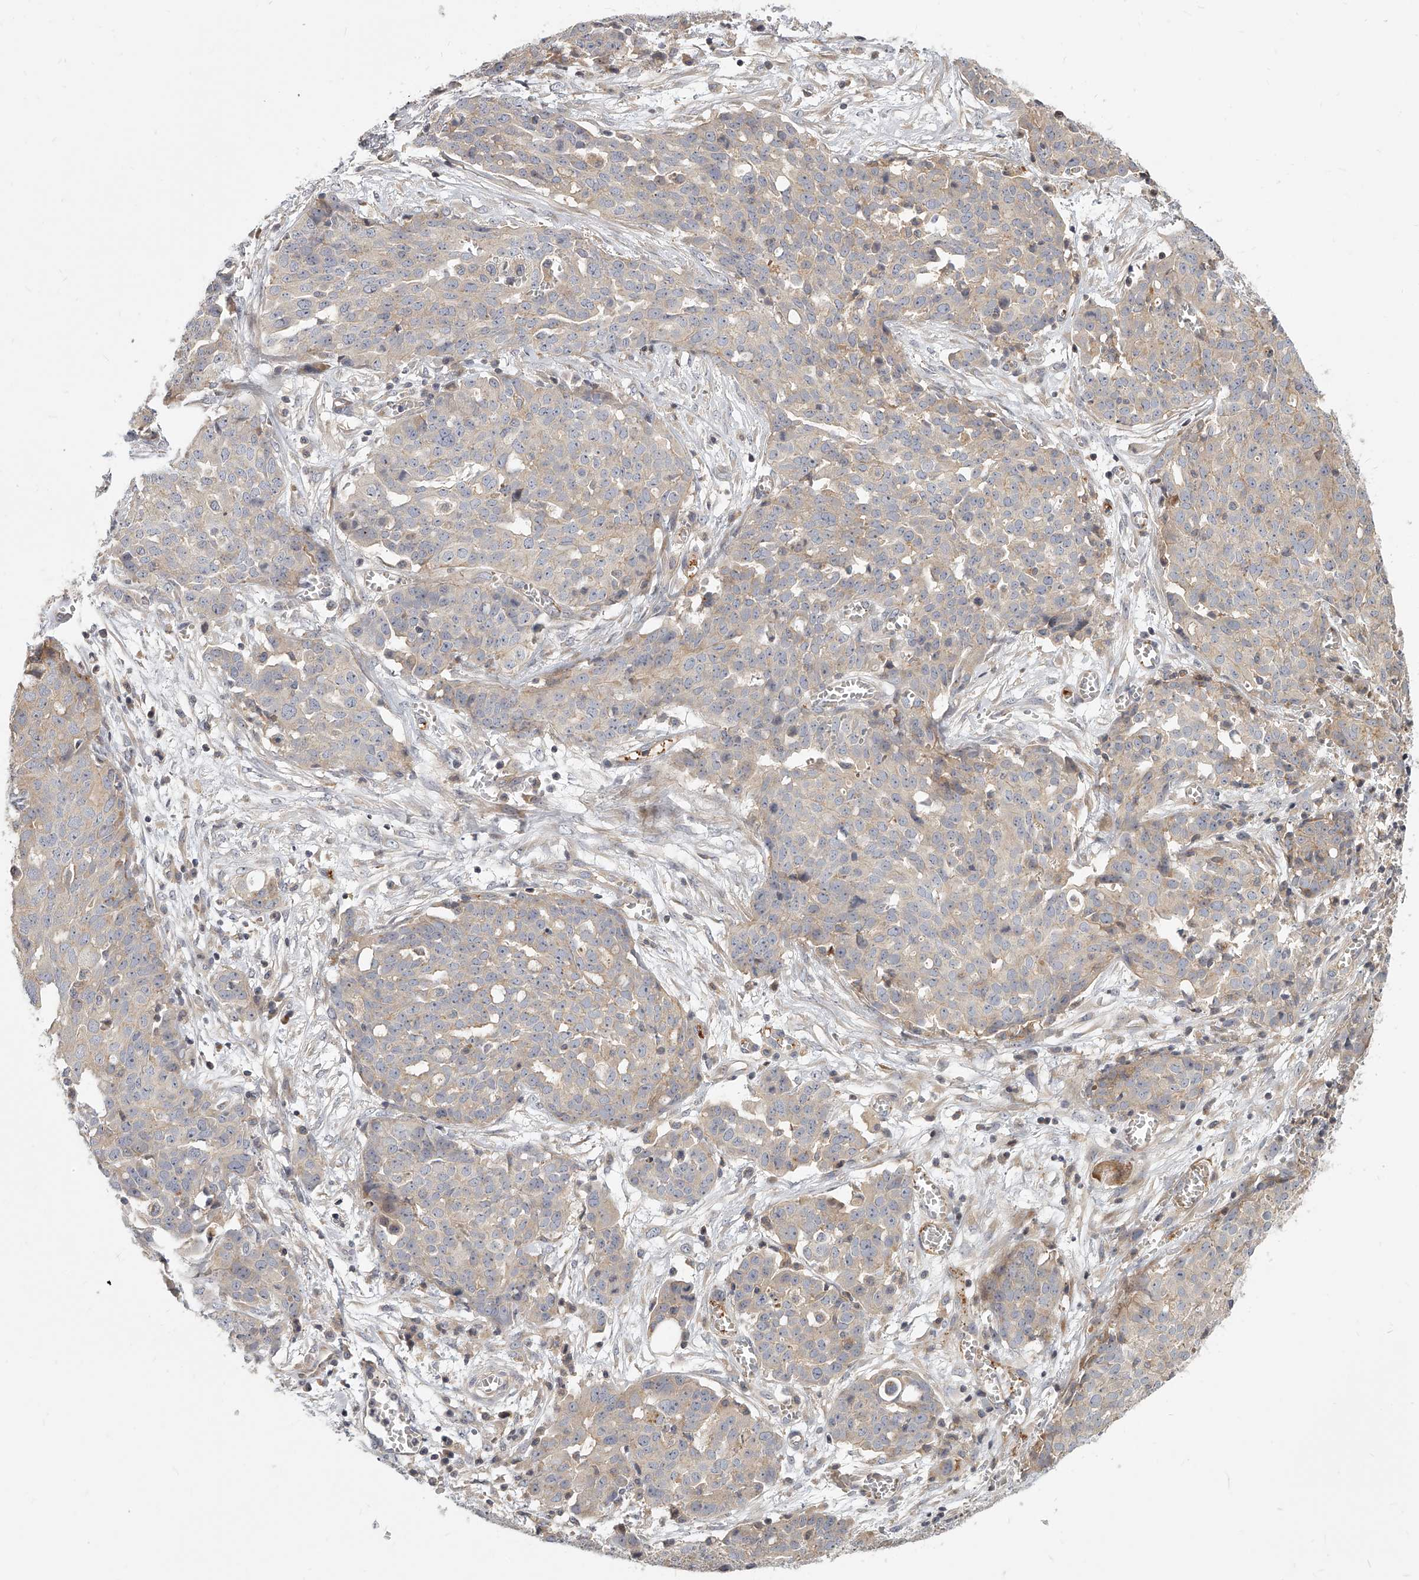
{"staining": {"intensity": "weak", "quantity": "<25%", "location": "cytoplasmic/membranous"}, "tissue": "ovarian cancer", "cell_type": "Tumor cells", "image_type": "cancer", "snomed": [{"axis": "morphology", "description": "Cystadenocarcinoma, serous, NOS"}, {"axis": "topography", "description": "Soft tissue"}, {"axis": "topography", "description": "Ovary"}], "caption": "The photomicrograph reveals no staining of tumor cells in ovarian serous cystadenocarcinoma.", "gene": "SLC37A1", "patient": {"sex": "female", "age": 57}}